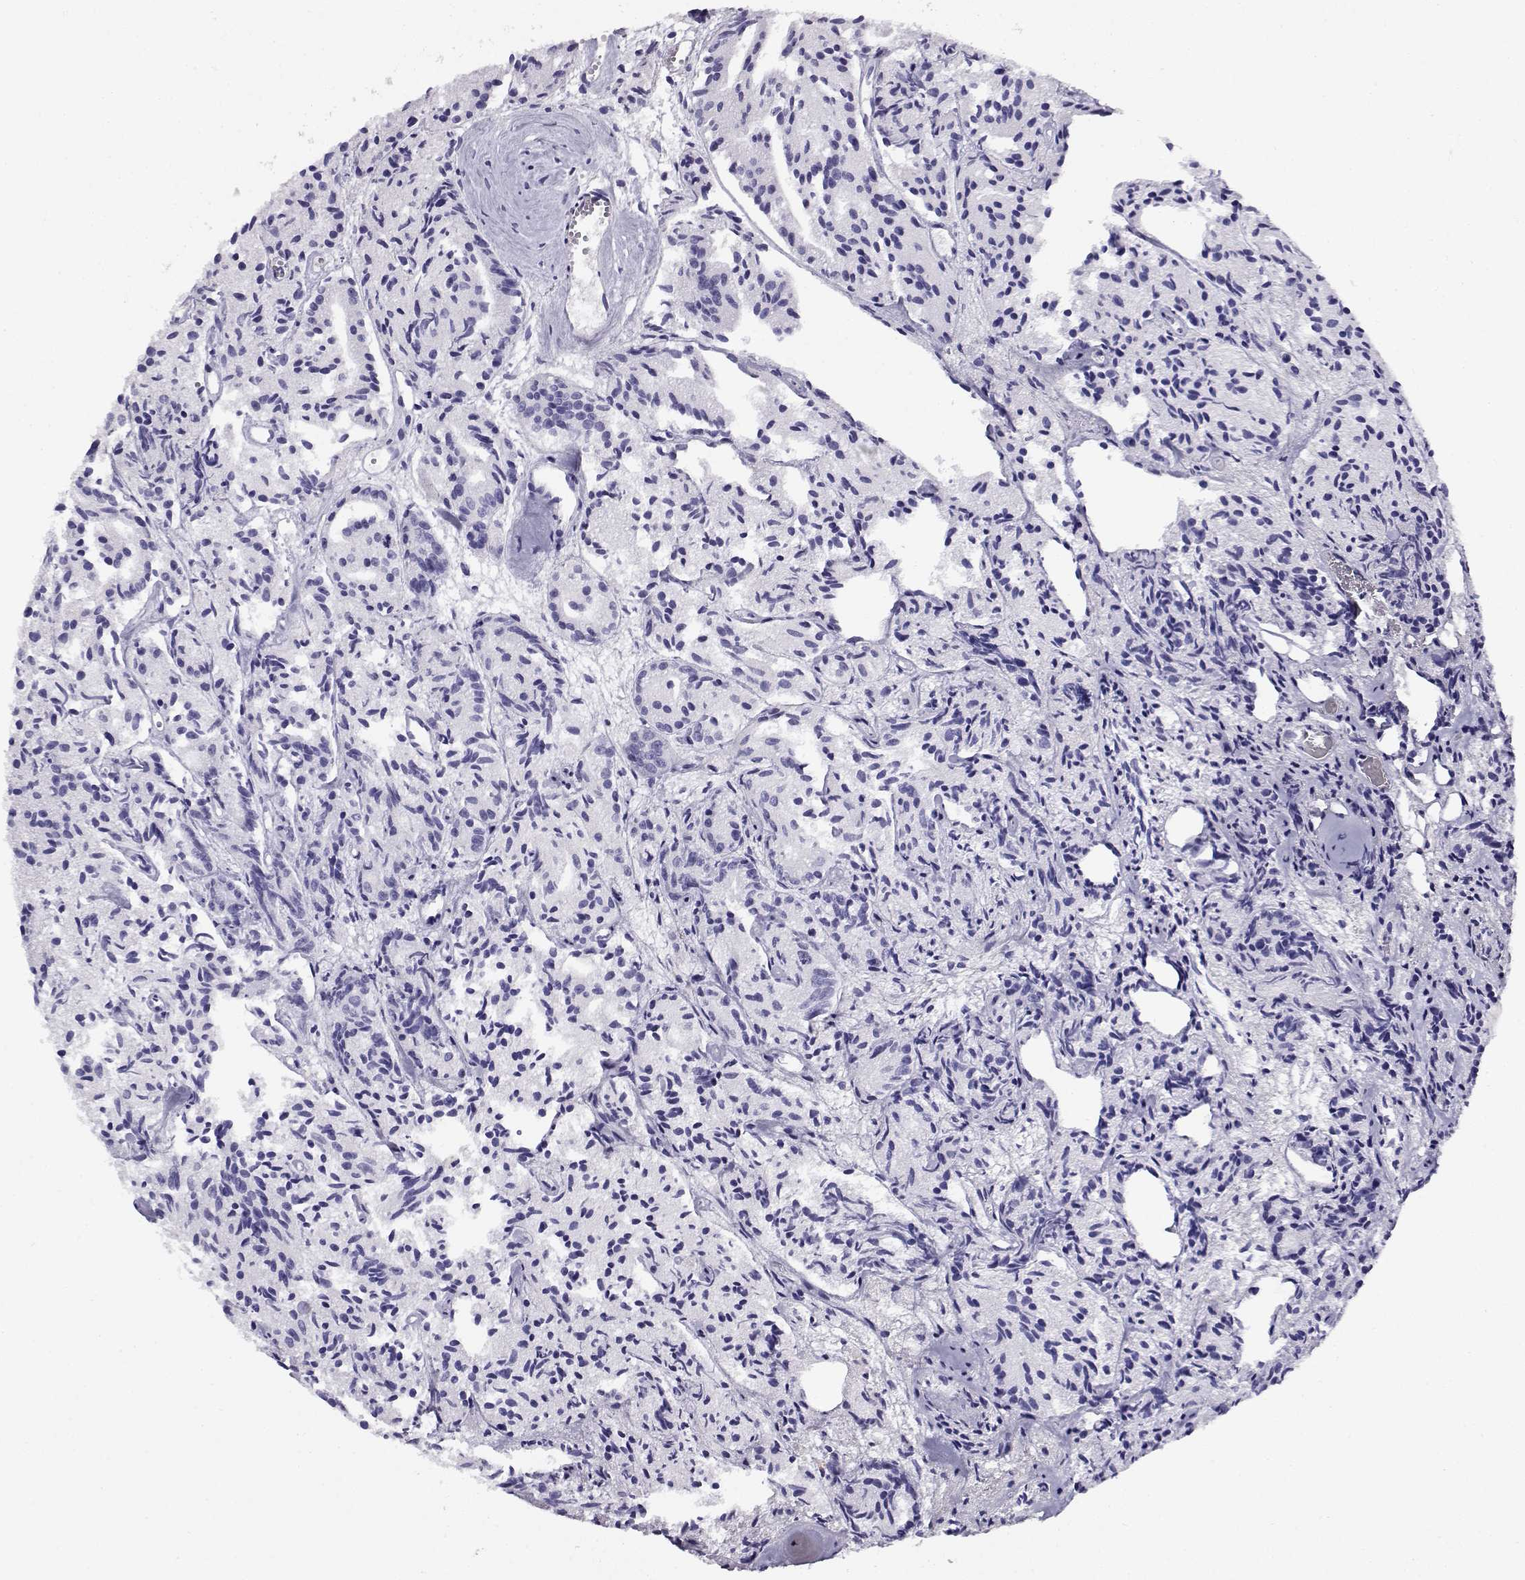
{"staining": {"intensity": "negative", "quantity": "none", "location": "none"}, "tissue": "prostate cancer", "cell_type": "Tumor cells", "image_type": "cancer", "snomed": [{"axis": "morphology", "description": "Adenocarcinoma, Medium grade"}, {"axis": "topography", "description": "Prostate"}], "caption": "Tumor cells are negative for brown protein staining in adenocarcinoma (medium-grade) (prostate).", "gene": "CABS1", "patient": {"sex": "male", "age": 74}}